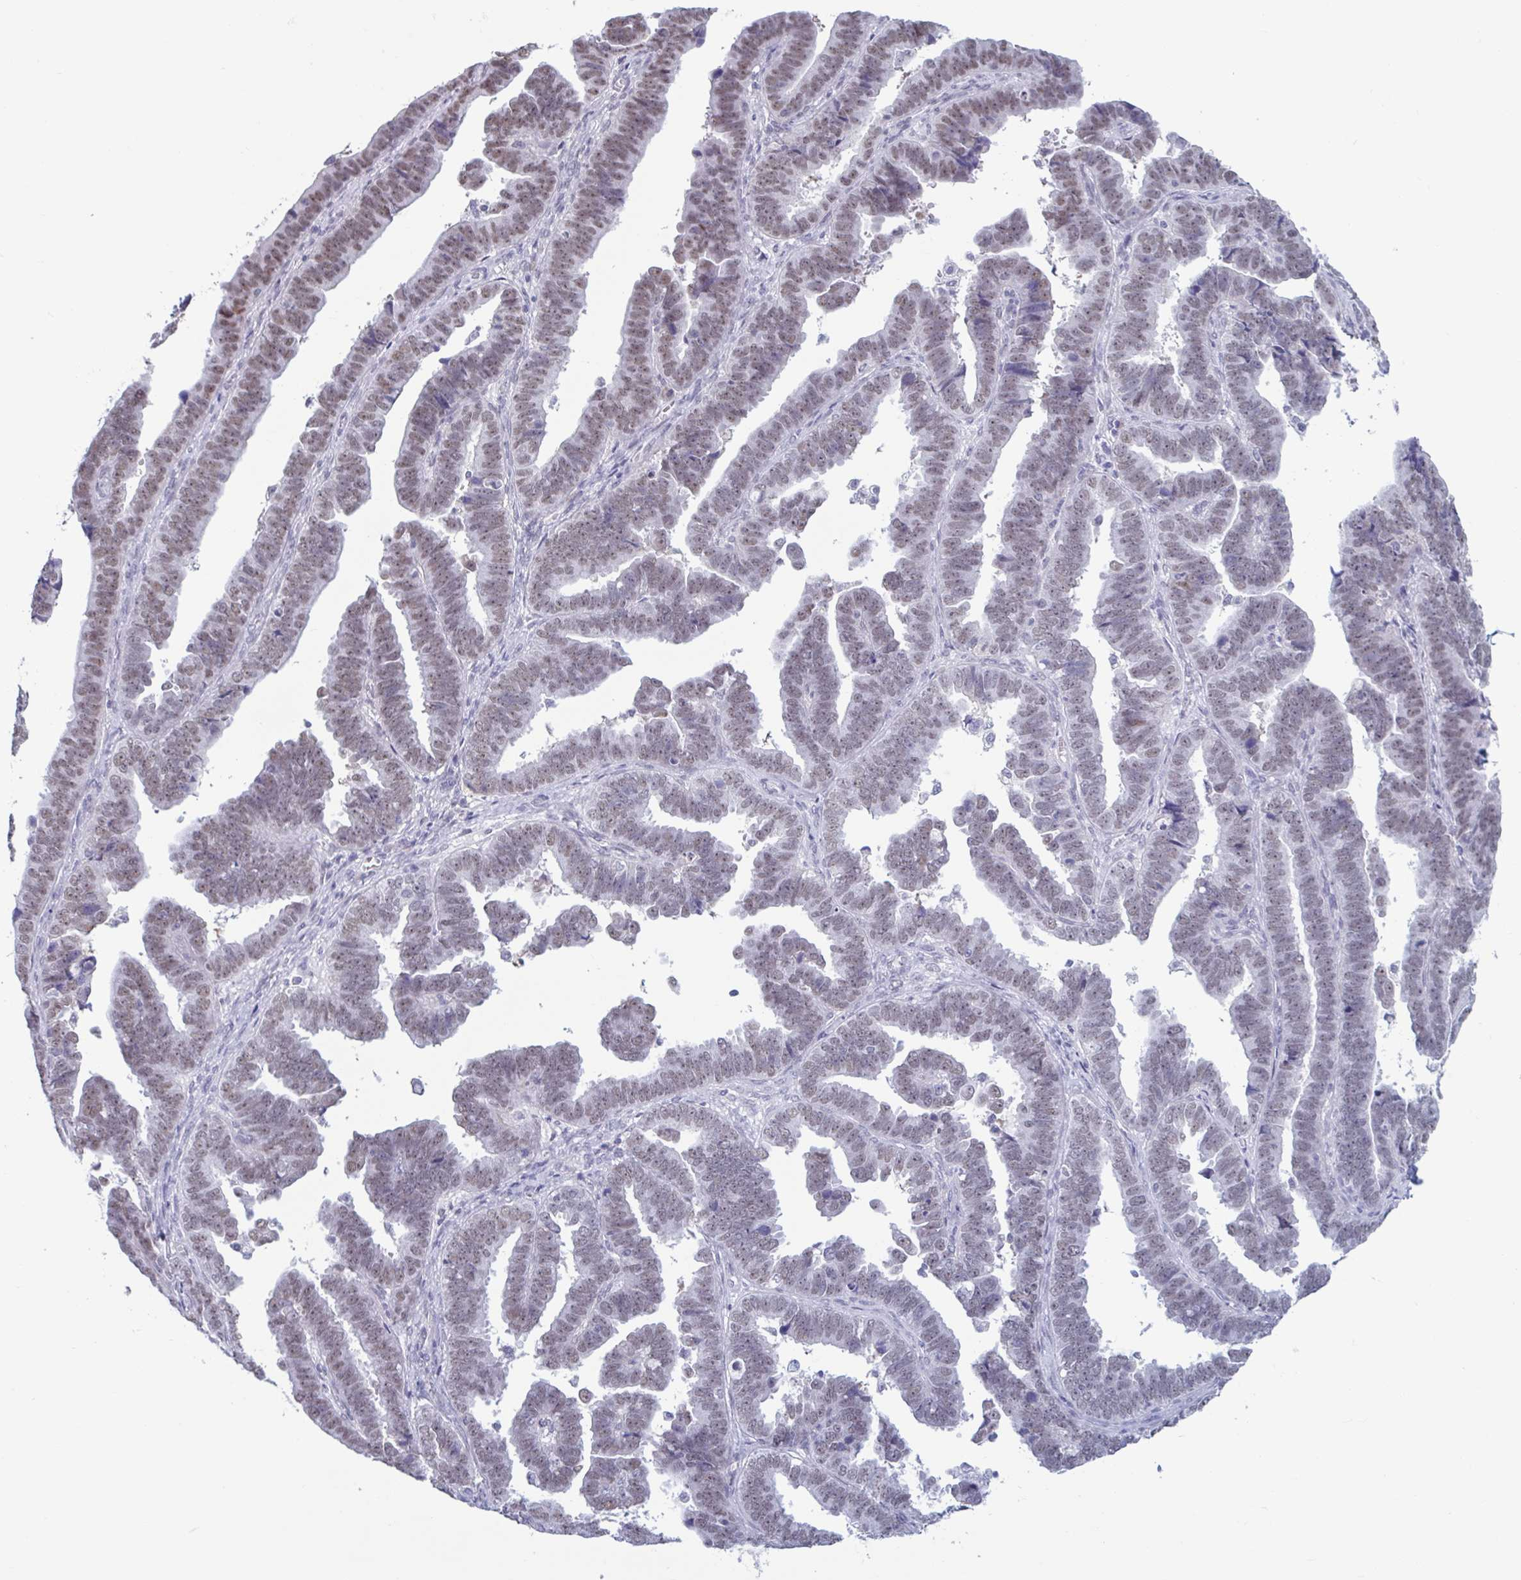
{"staining": {"intensity": "weak", "quantity": ">75%", "location": "nuclear"}, "tissue": "endometrial cancer", "cell_type": "Tumor cells", "image_type": "cancer", "snomed": [{"axis": "morphology", "description": "Adenocarcinoma, NOS"}, {"axis": "topography", "description": "Endometrium"}], "caption": "A photomicrograph of human endometrial cancer stained for a protein shows weak nuclear brown staining in tumor cells. (IHC, brightfield microscopy, high magnification).", "gene": "MSMB", "patient": {"sex": "female", "age": 75}}